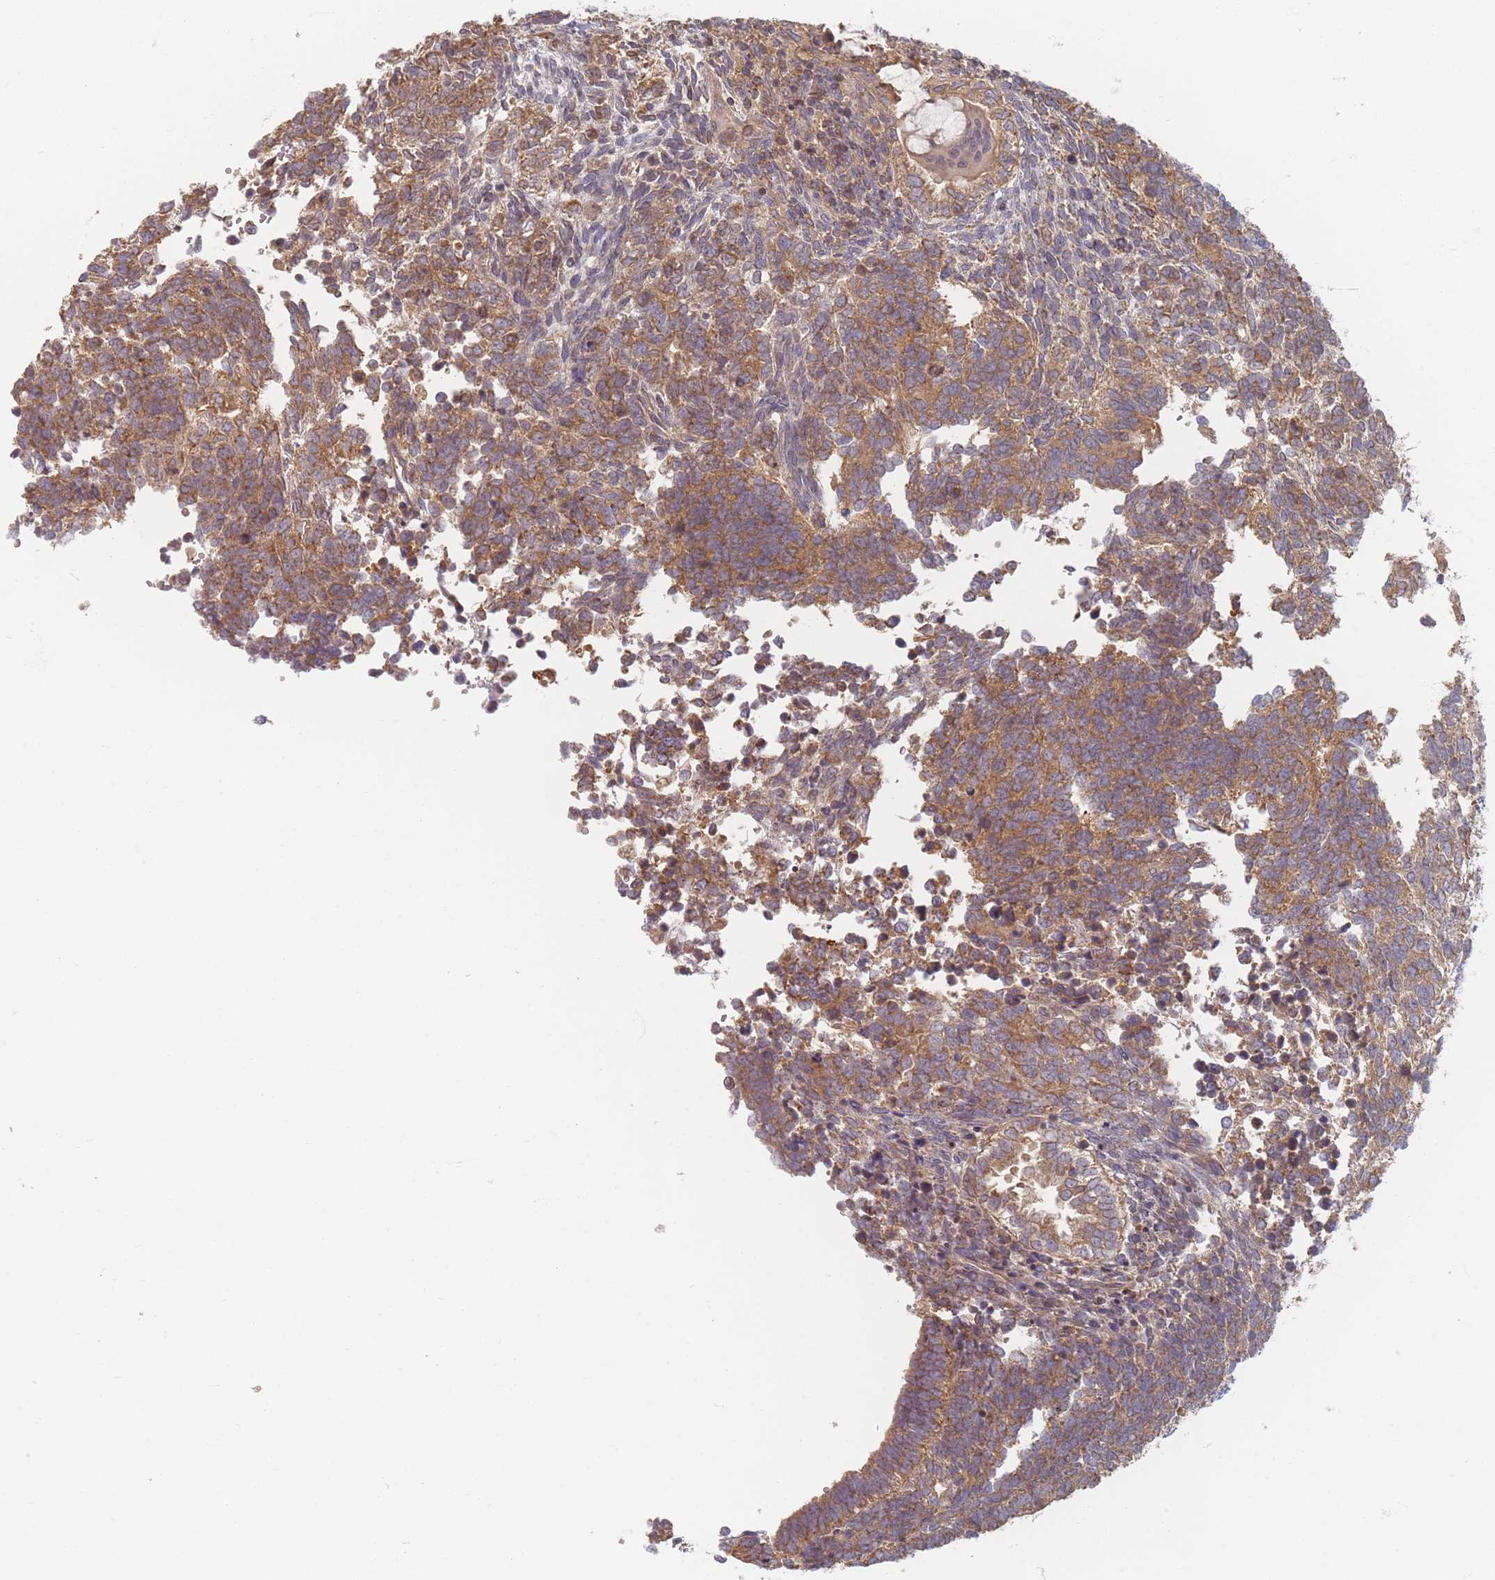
{"staining": {"intensity": "moderate", "quantity": ">75%", "location": "cytoplasmic/membranous"}, "tissue": "testis cancer", "cell_type": "Tumor cells", "image_type": "cancer", "snomed": [{"axis": "morphology", "description": "Carcinoma, Embryonal, NOS"}, {"axis": "topography", "description": "Testis"}], "caption": "Moderate cytoplasmic/membranous staining for a protein is identified in about >75% of tumor cells of testis embryonal carcinoma using immunohistochemistry (IHC).", "gene": "SLC35F3", "patient": {"sex": "male", "age": 23}}